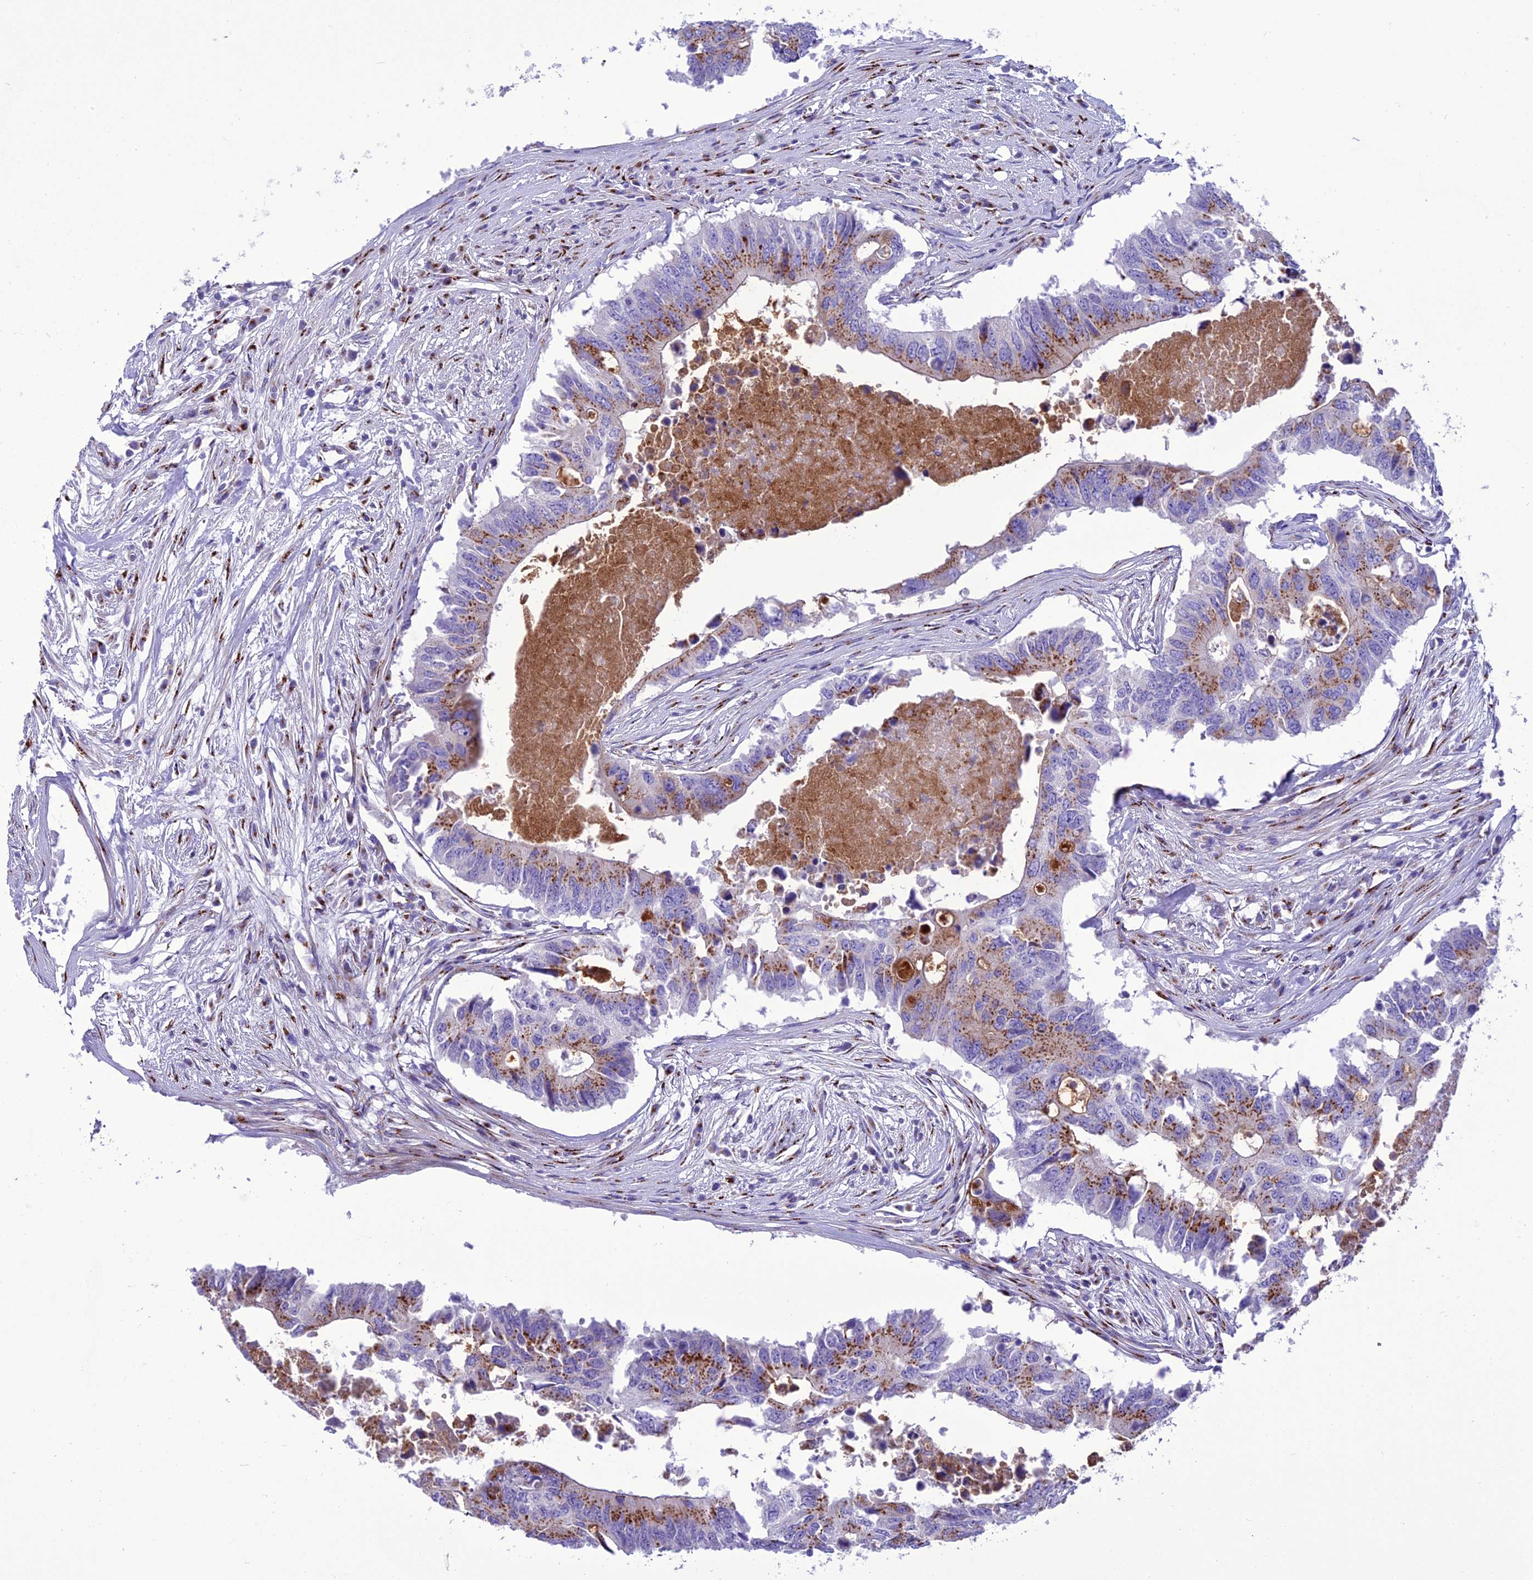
{"staining": {"intensity": "moderate", "quantity": ">75%", "location": "cytoplasmic/membranous"}, "tissue": "colorectal cancer", "cell_type": "Tumor cells", "image_type": "cancer", "snomed": [{"axis": "morphology", "description": "Adenocarcinoma, NOS"}, {"axis": "topography", "description": "Colon"}], "caption": "Immunohistochemistry (IHC) micrograph of neoplastic tissue: human adenocarcinoma (colorectal) stained using immunohistochemistry (IHC) demonstrates medium levels of moderate protein expression localized specifically in the cytoplasmic/membranous of tumor cells, appearing as a cytoplasmic/membranous brown color.", "gene": "GOLM2", "patient": {"sex": "male", "age": 71}}